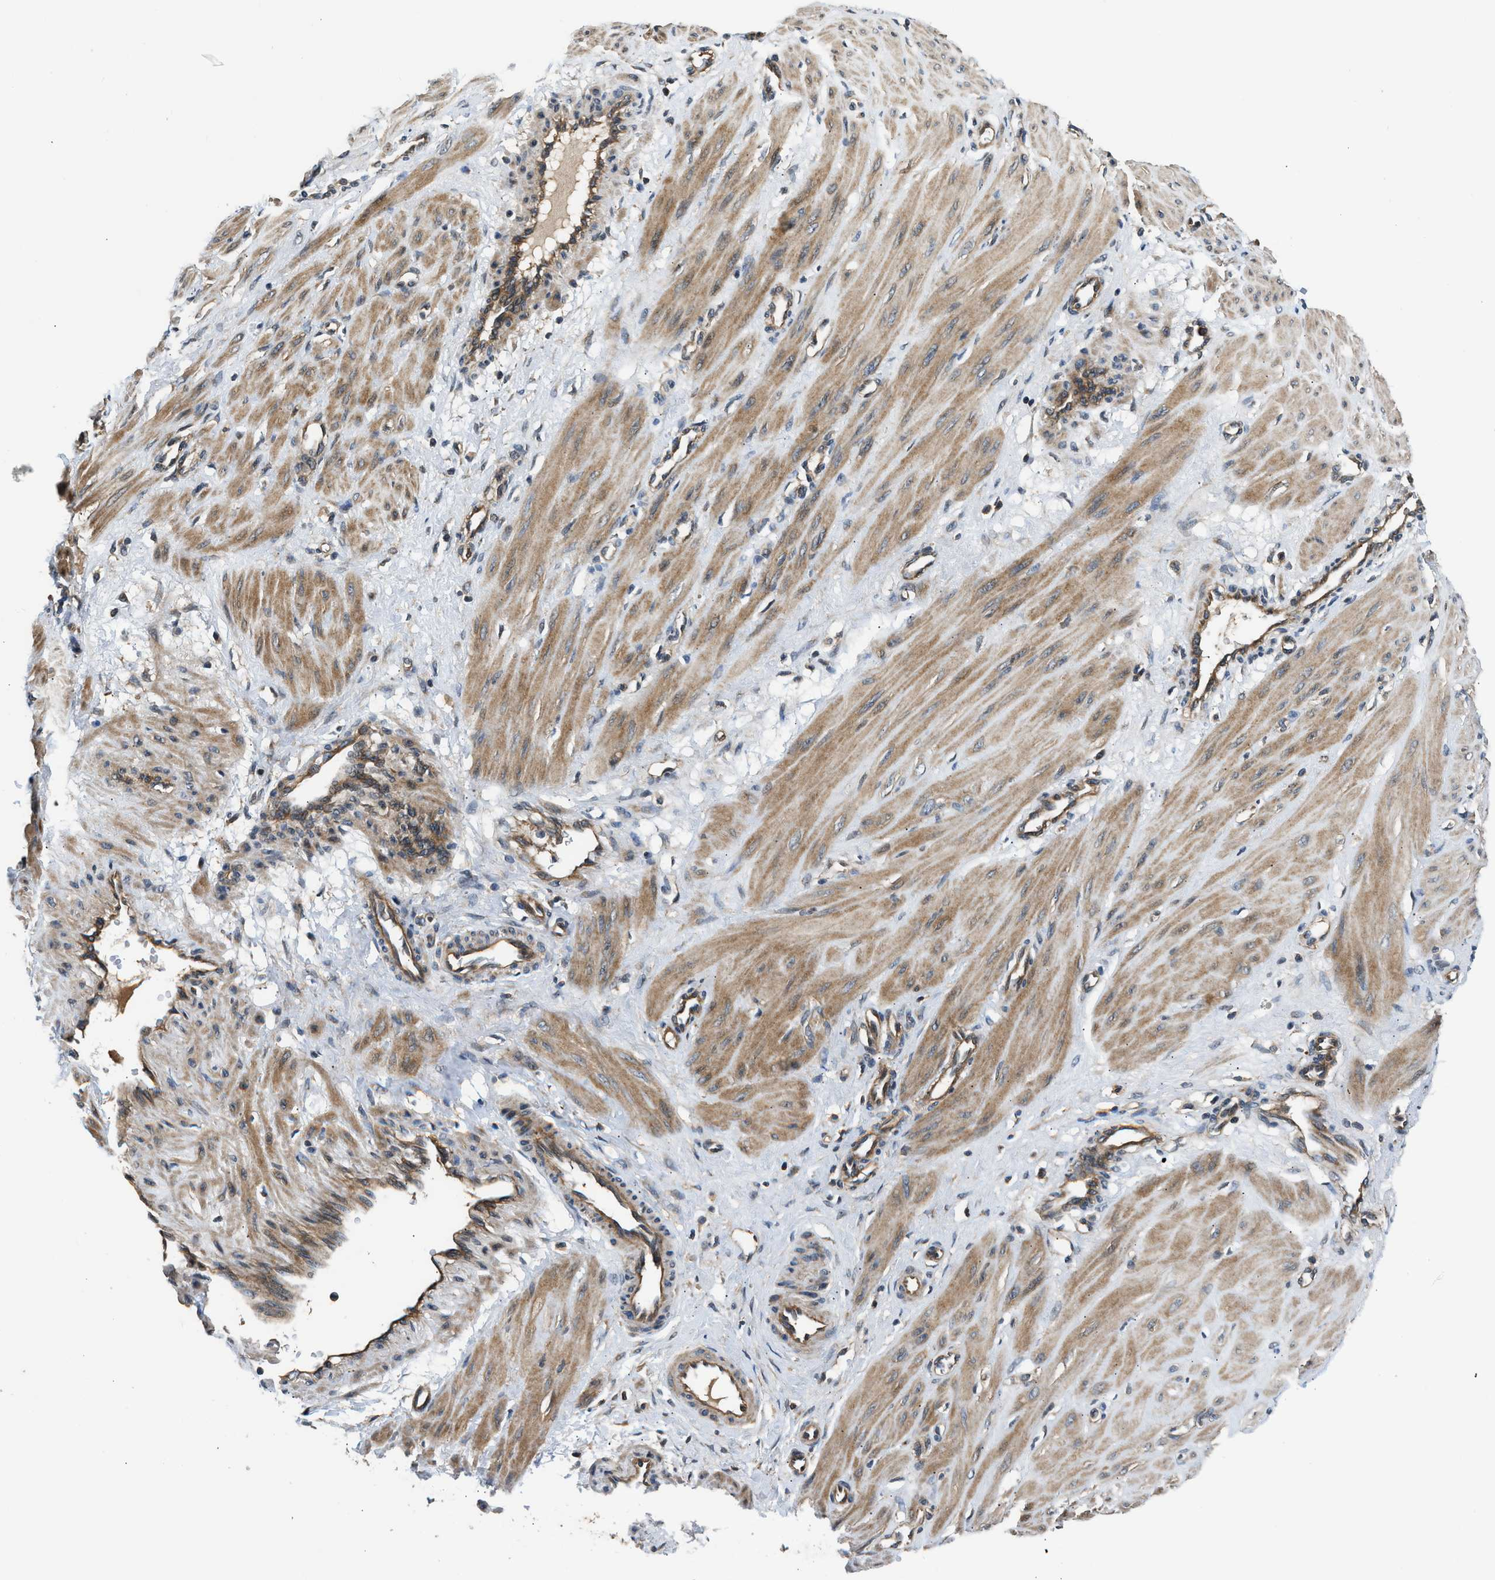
{"staining": {"intensity": "moderate", "quantity": ">75%", "location": "cytoplasmic/membranous"}, "tissue": "smooth muscle", "cell_type": "Smooth muscle cells", "image_type": "normal", "snomed": [{"axis": "morphology", "description": "Normal tissue, NOS"}, {"axis": "topography", "description": "Endometrium"}], "caption": "Immunohistochemistry (DAB) staining of benign smooth muscle exhibits moderate cytoplasmic/membranous protein staining in about >75% of smooth muscle cells.", "gene": "IL3RA", "patient": {"sex": "female", "age": 33}}